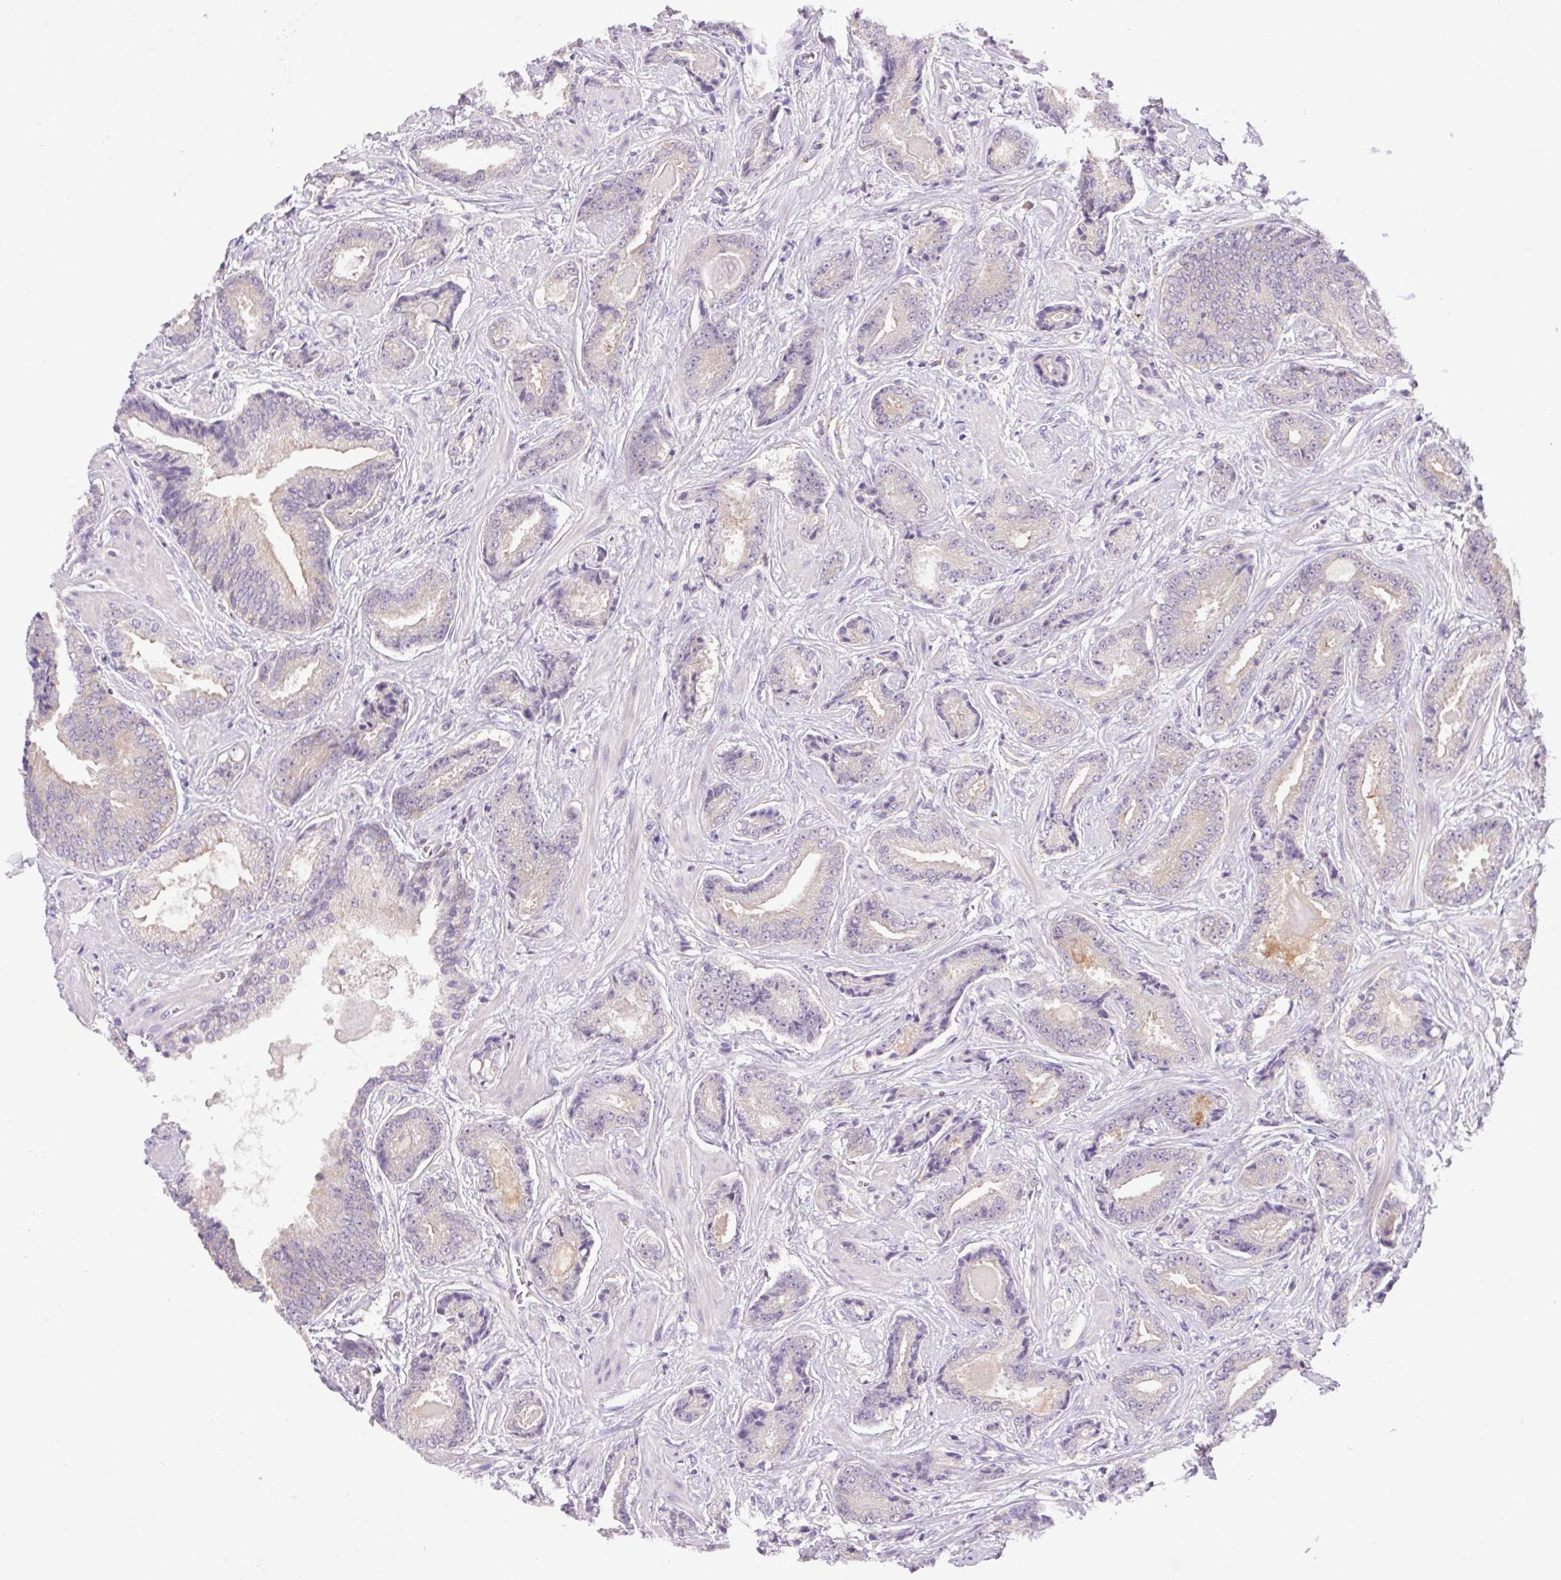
{"staining": {"intensity": "negative", "quantity": "none", "location": "none"}, "tissue": "prostate cancer", "cell_type": "Tumor cells", "image_type": "cancer", "snomed": [{"axis": "morphology", "description": "Adenocarcinoma, Low grade"}, {"axis": "topography", "description": "Prostate"}], "caption": "A micrograph of prostate cancer stained for a protein demonstrates no brown staining in tumor cells.", "gene": "MINK1", "patient": {"sex": "male", "age": 62}}